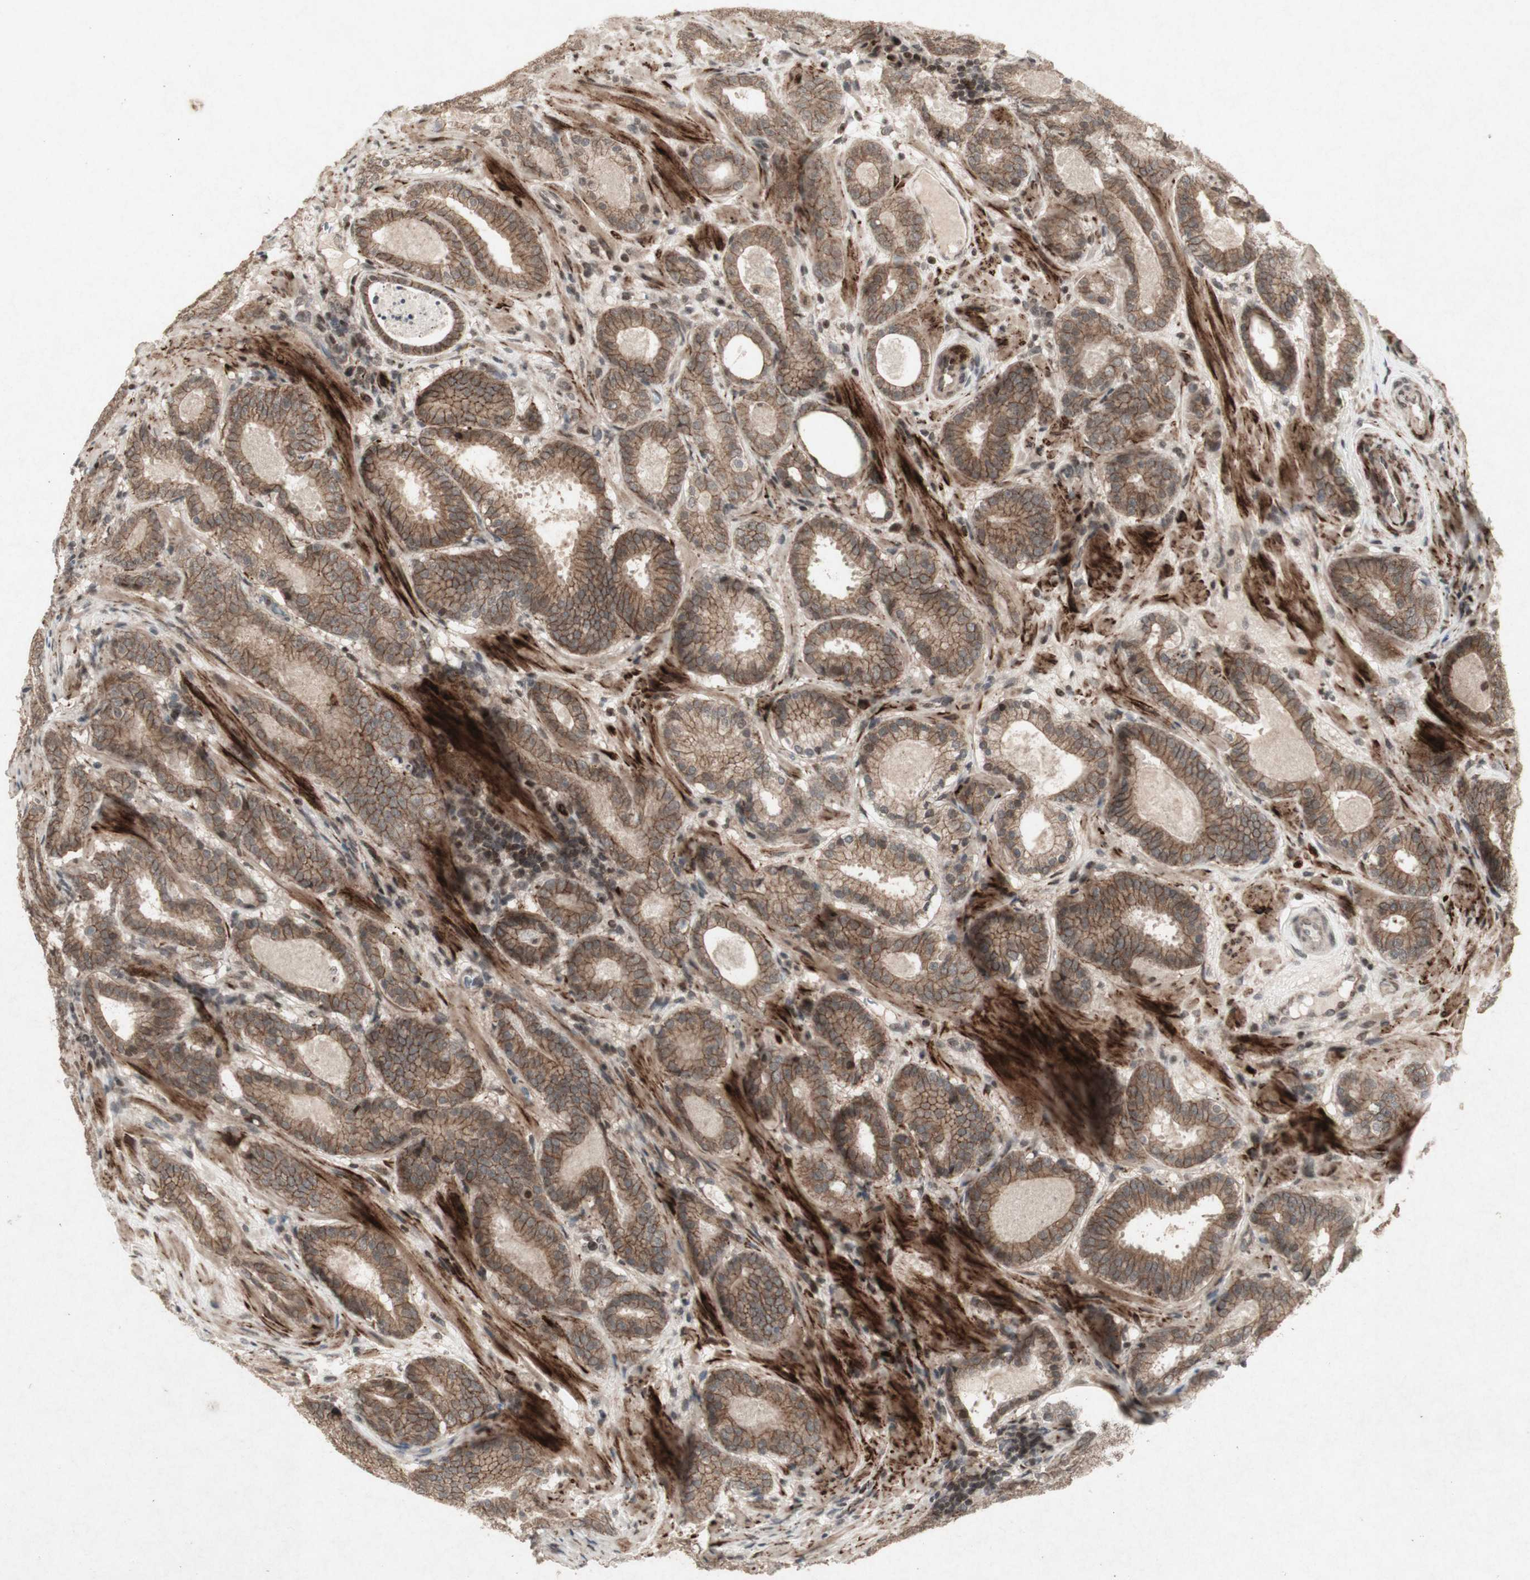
{"staining": {"intensity": "weak", "quantity": ">75%", "location": "cytoplasmic/membranous"}, "tissue": "prostate cancer", "cell_type": "Tumor cells", "image_type": "cancer", "snomed": [{"axis": "morphology", "description": "Adenocarcinoma, Low grade"}, {"axis": "topography", "description": "Prostate"}], "caption": "Protein expression analysis of human prostate low-grade adenocarcinoma reveals weak cytoplasmic/membranous positivity in approximately >75% of tumor cells.", "gene": "PLXNA1", "patient": {"sex": "male", "age": 69}}